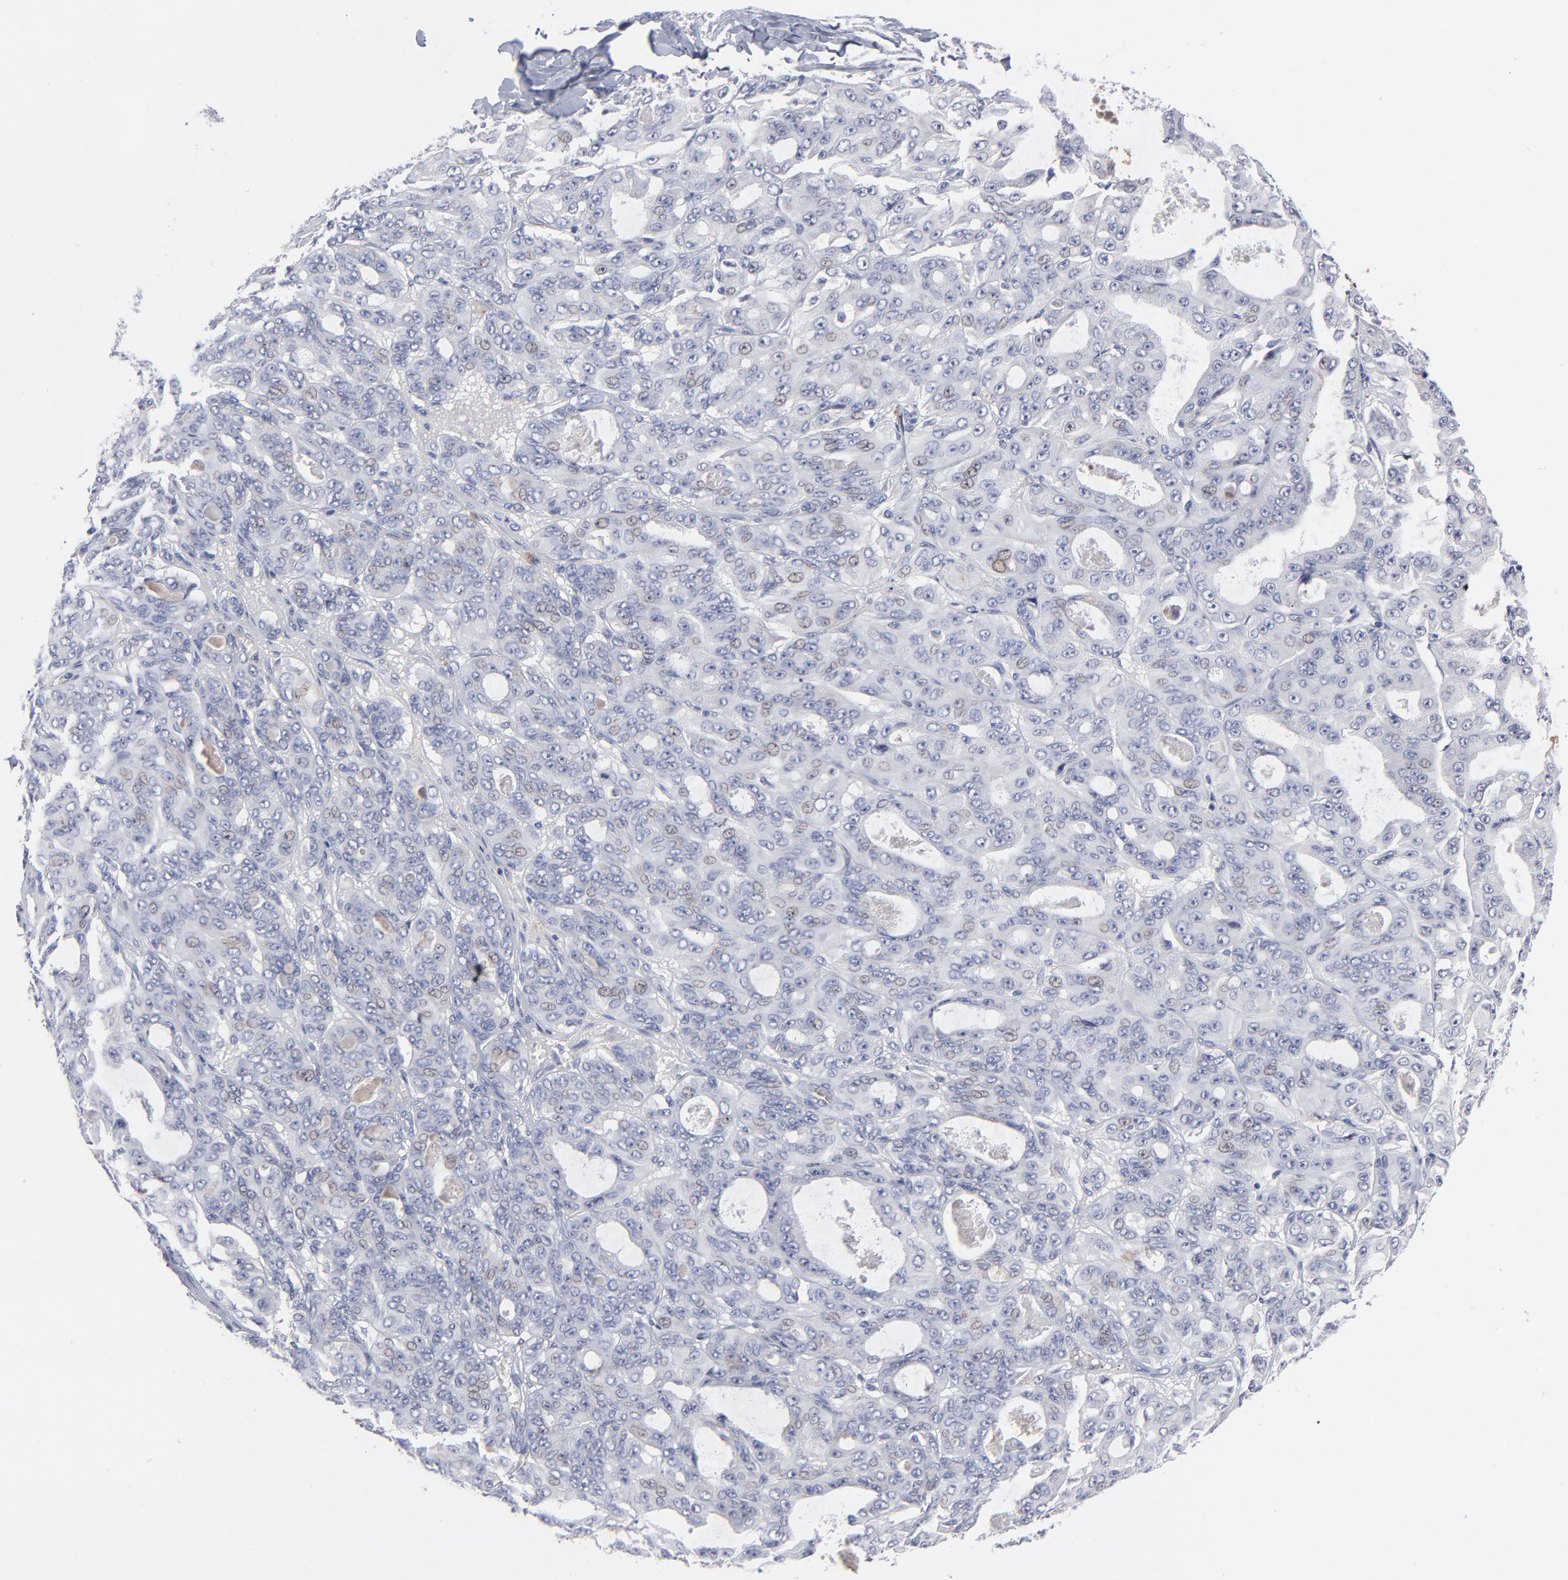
{"staining": {"intensity": "negative", "quantity": "none", "location": "none"}, "tissue": "ovarian cancer", "cell_type": "Tumor cells", "image_type": "cancer", "snomed": [{"axis": "morphology", "description": "Carcinoma, endometroid"}, {"axis": "topography", "description": "Ovary"}], "caption": "The image reveals no significant staining in tumor cells of ovarian cancer.", "gene": "CCR3", "patient": {"sex": "female", "age": 61}}